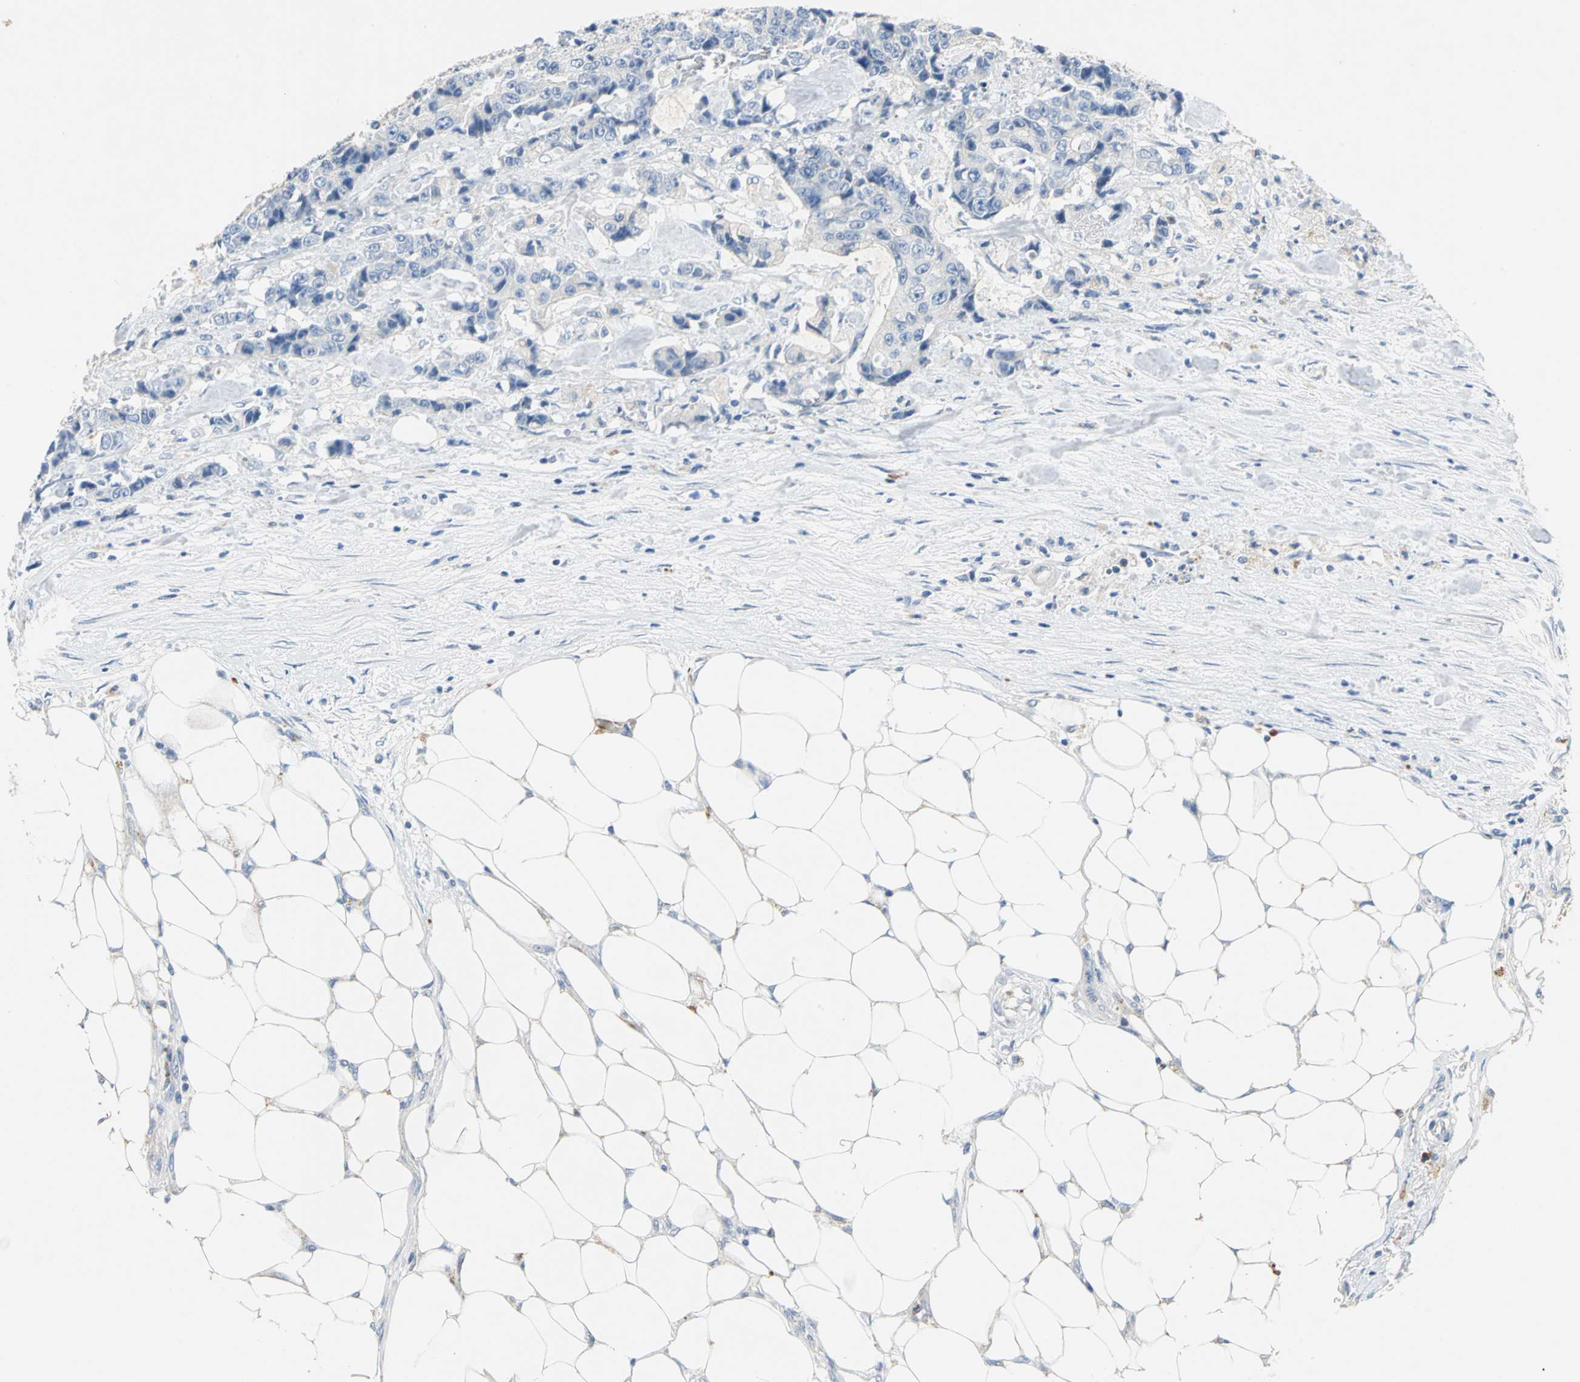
{"staining": {"intensity": "negative", "quantity": "none", "location": "none"}, "tissue": "colorectal cancer", "cell_type": "Tumor cells", "image_type": "cancer", "snomed": [{"axis": "morphology", "description": "Adenocarcinoma, NOS"}, {"axis": "topography", "description": "Colon"}], "caption": "There is no significant positivity in tumor cells of colorectal cancer (adenocarcinoma).", "gene": "SPPL2B", "patient": {"sex": "female", "age": 86}}